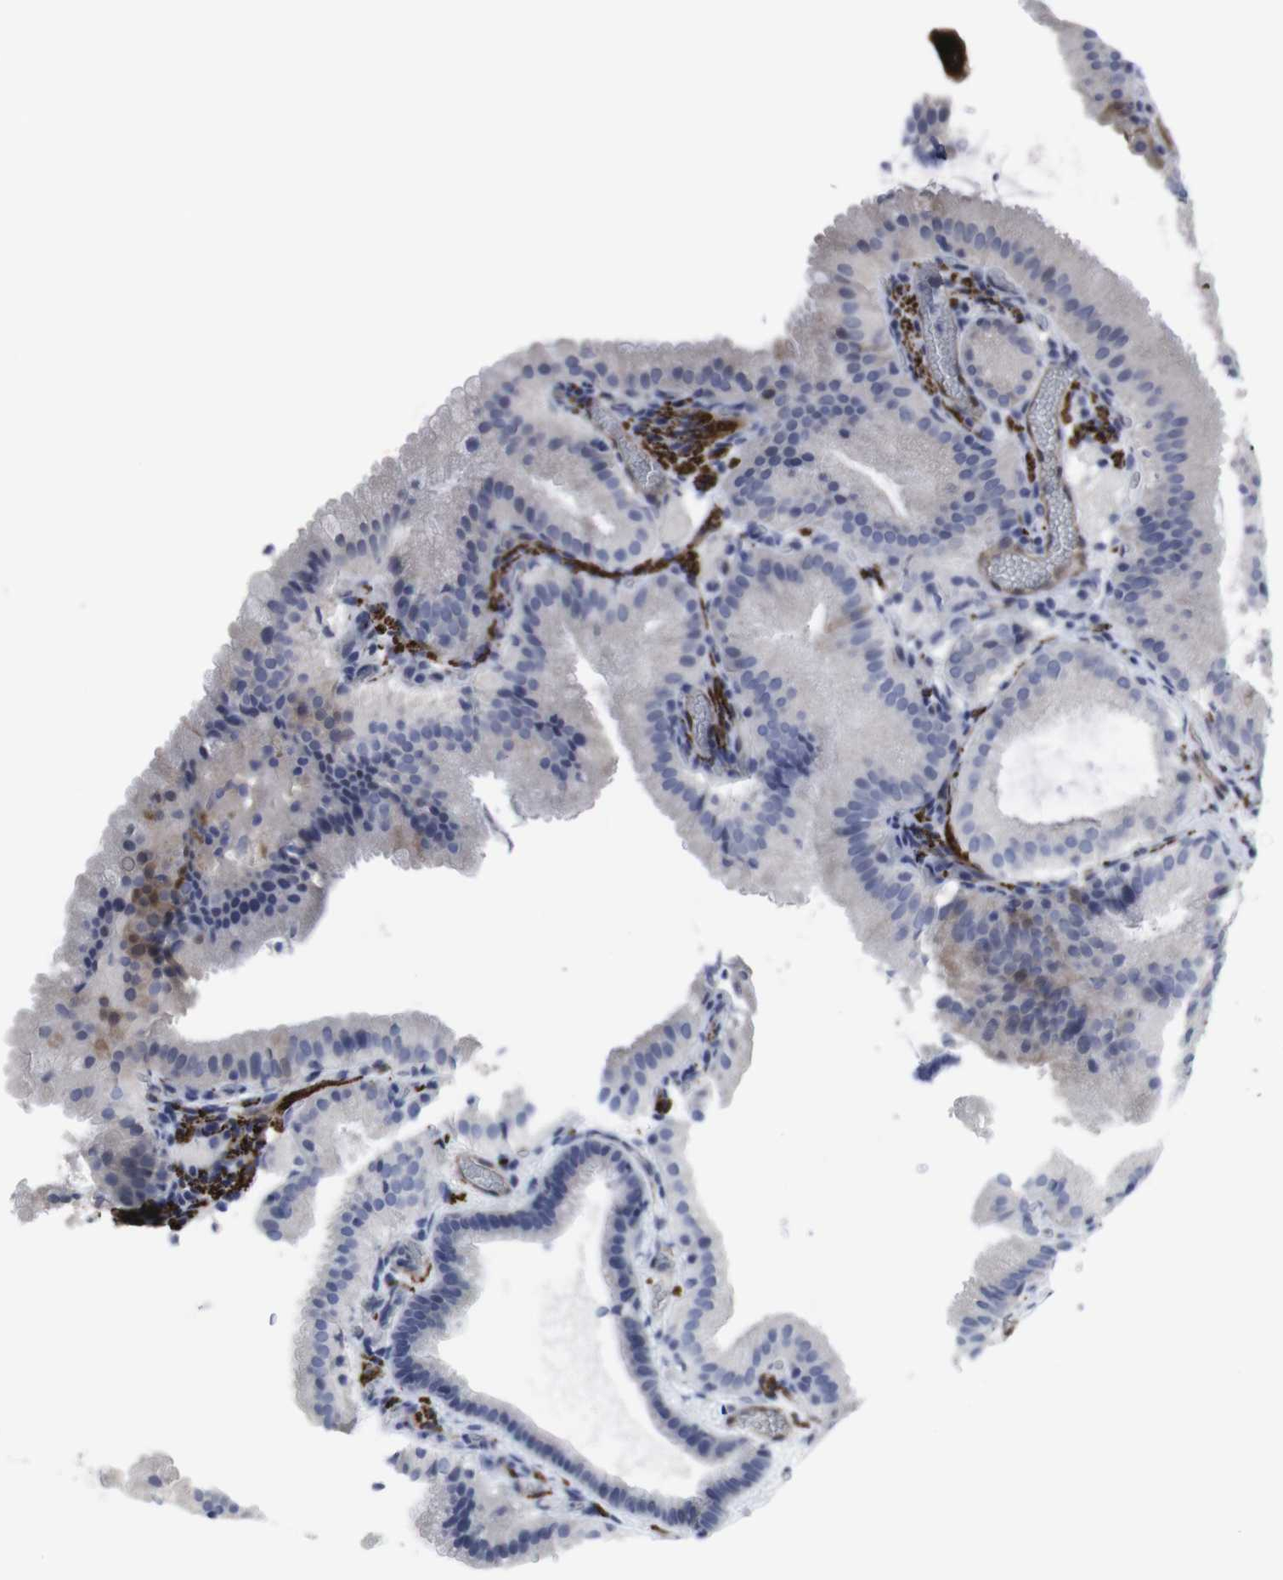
{"staining": {"intensity": "negative", "quantity": "none", "location": "none"}, "tissue": "gallbladder", "cell_type": "Glandular cells", "image_type": "normal", "snomed": [{"axis": "morphology", "description": "Normal tissue, NOS"}, {"axis": "topography", "description": "Gallbladder"}], "caption": "Immunohistochemical staining of benign gallbladder exhibits no significant expression in glandular cells.", "gene": "SNCG", "patient": {"sex": "male", "age": 54}}